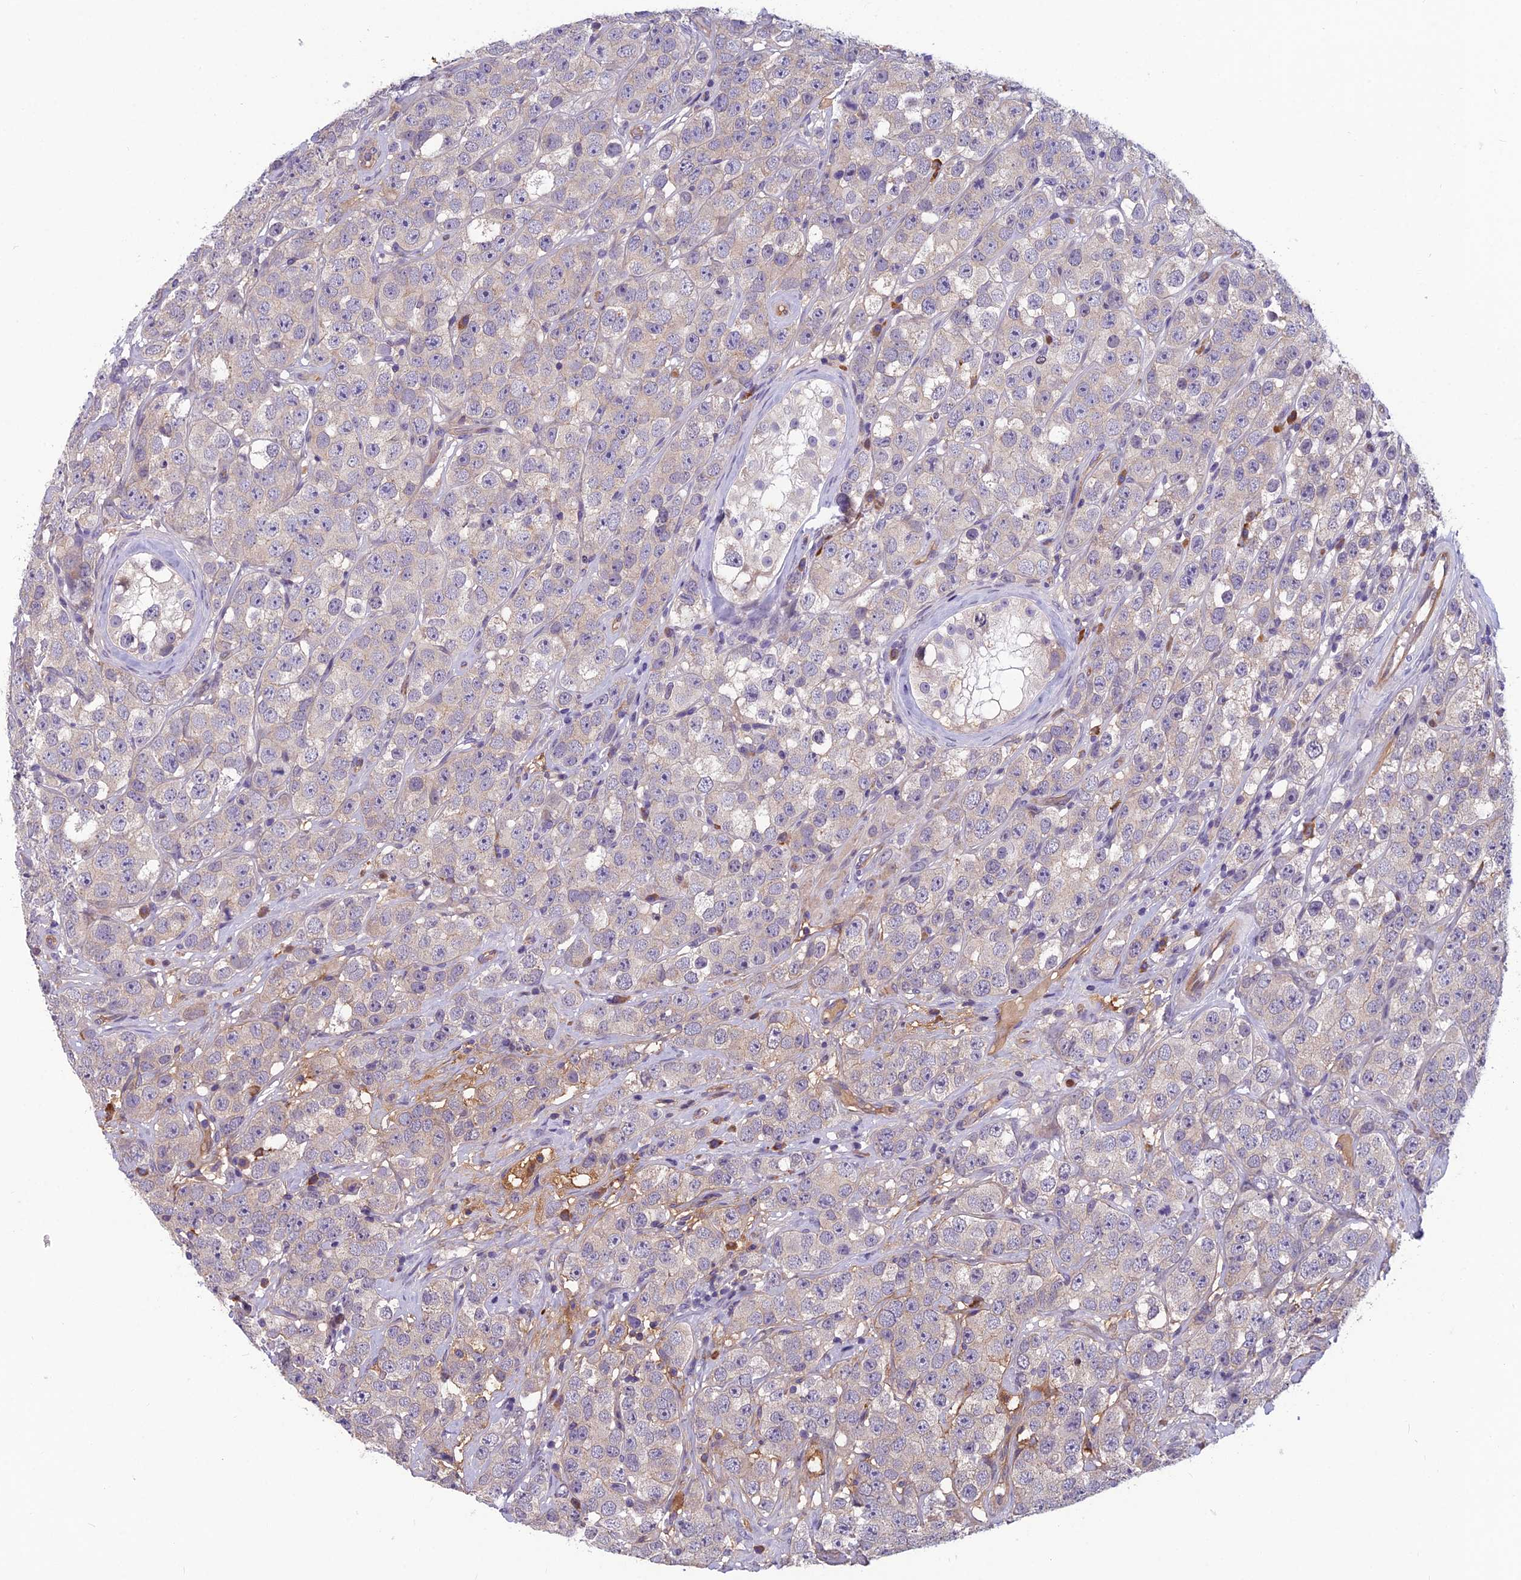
{"staining": {"intensity": "negative", "quantity": "none", "location": "none"}, "tissue": "testis cancer", "cell_type": "Tumor cells", "image_type": "cancer", "snomed": [{"axis": "morphology", "description": "Seminoma, NOS"}, {"axis": "topography", "description": "Testis"}], "caption": "Photomicrograph shows no protein expression in tumor cells of testis cancer tissue.", "gene": "TSPAN15", "patient": {"sex": "male", "age": 28}}